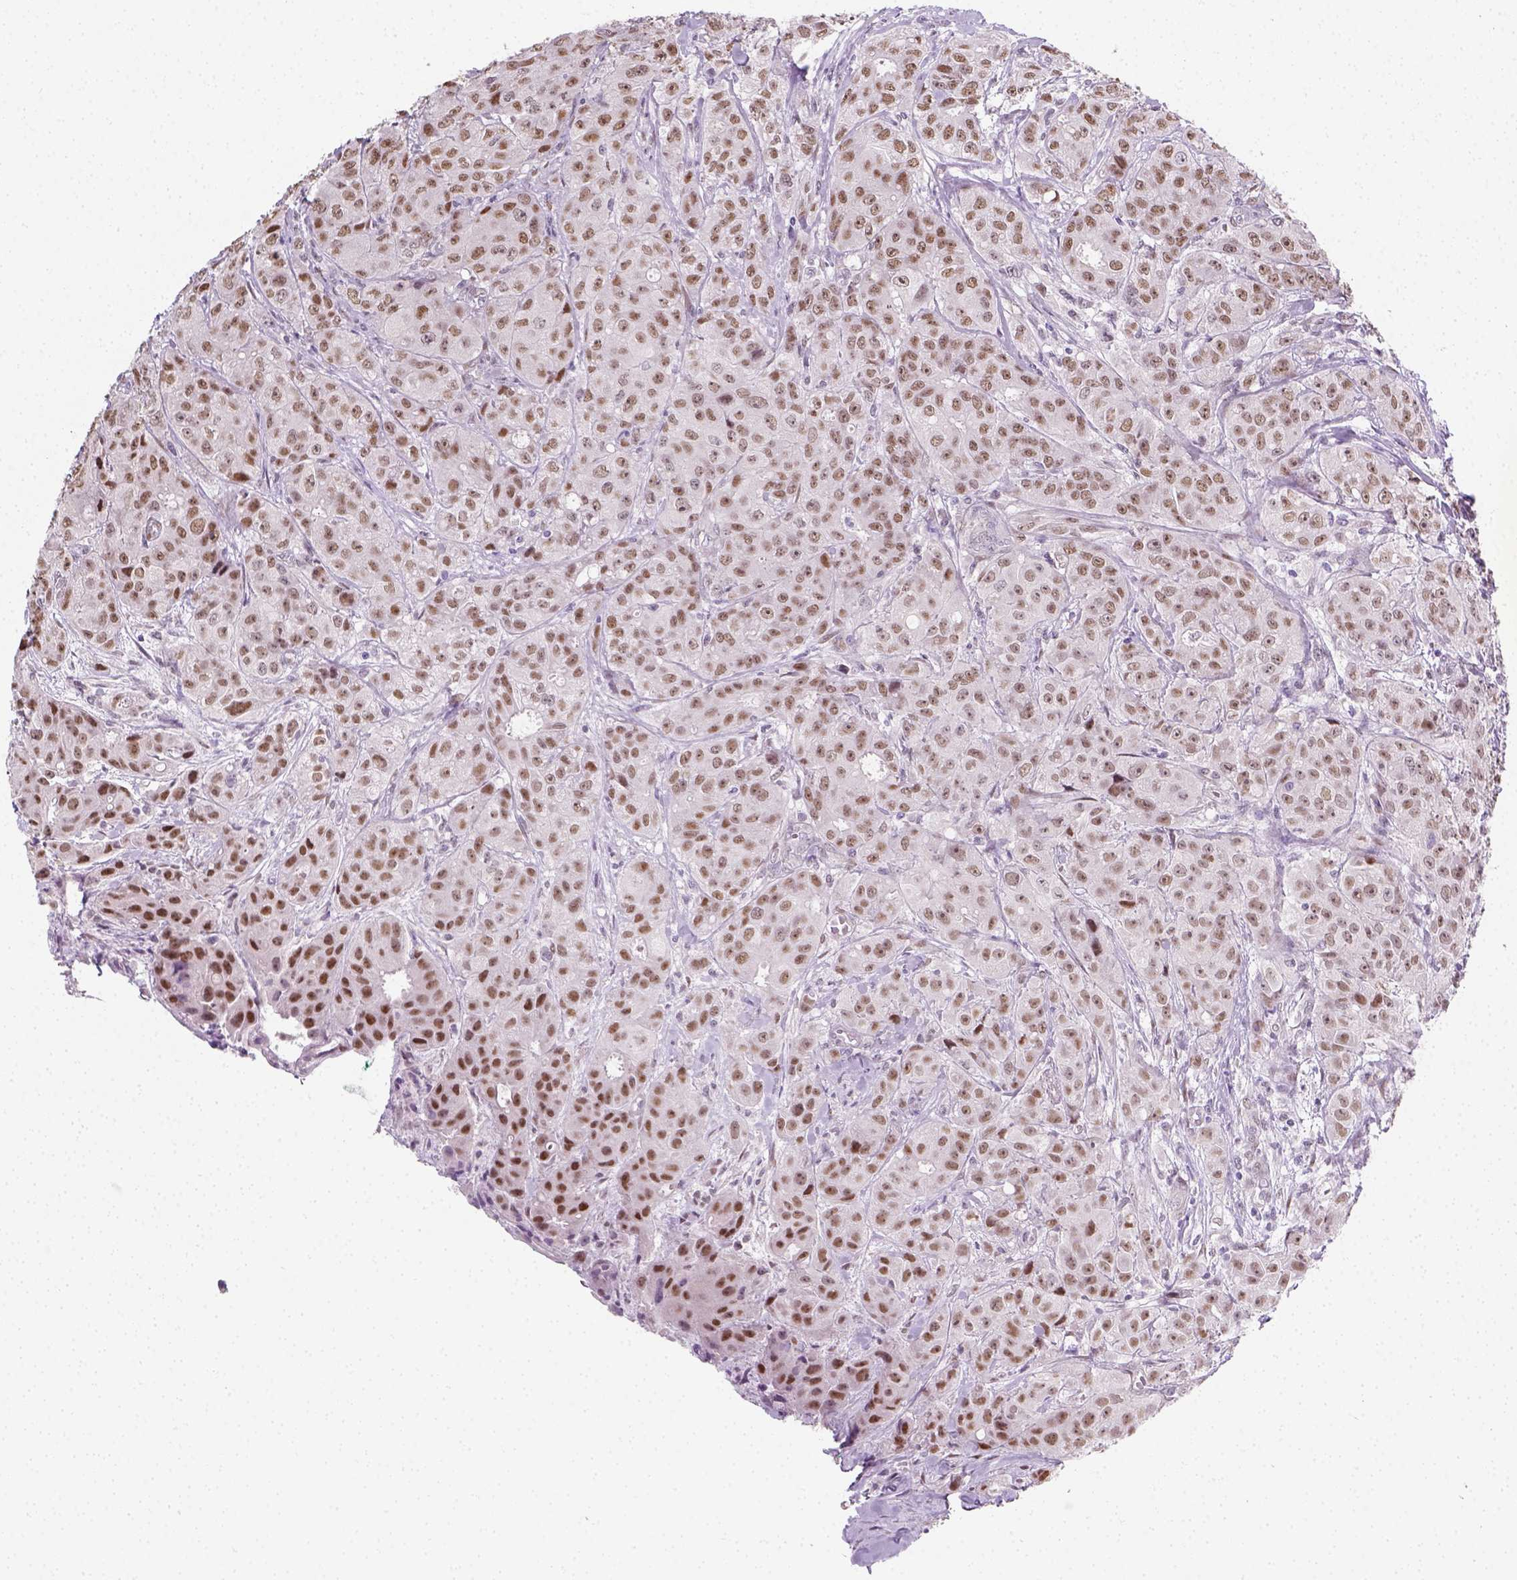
{"staining": {"intensity": "moderate", "quantity": ">75%", "location": "nuclear"}, "tissue": "breast cancer", "cell_type": "Tumor cells", "image_type": "cancer", "snomed": [{"axis": "morphology", "description": "Duct carcinoma"}, {"axis": "topography", "description": "Breast"}], "caption": "Protein staining displays moderate nuclear expression in about >75% of tumor cells in breast invasive ductal carcinoma. The staining is performed using DAB (3,3'-diaminobenzidine) brown chromogen to label protein expression. The nuclei are counter-stained blue using hematoxylin.", "gene": "C1orf112", "patient": {"sex": "female", "age": 43}}